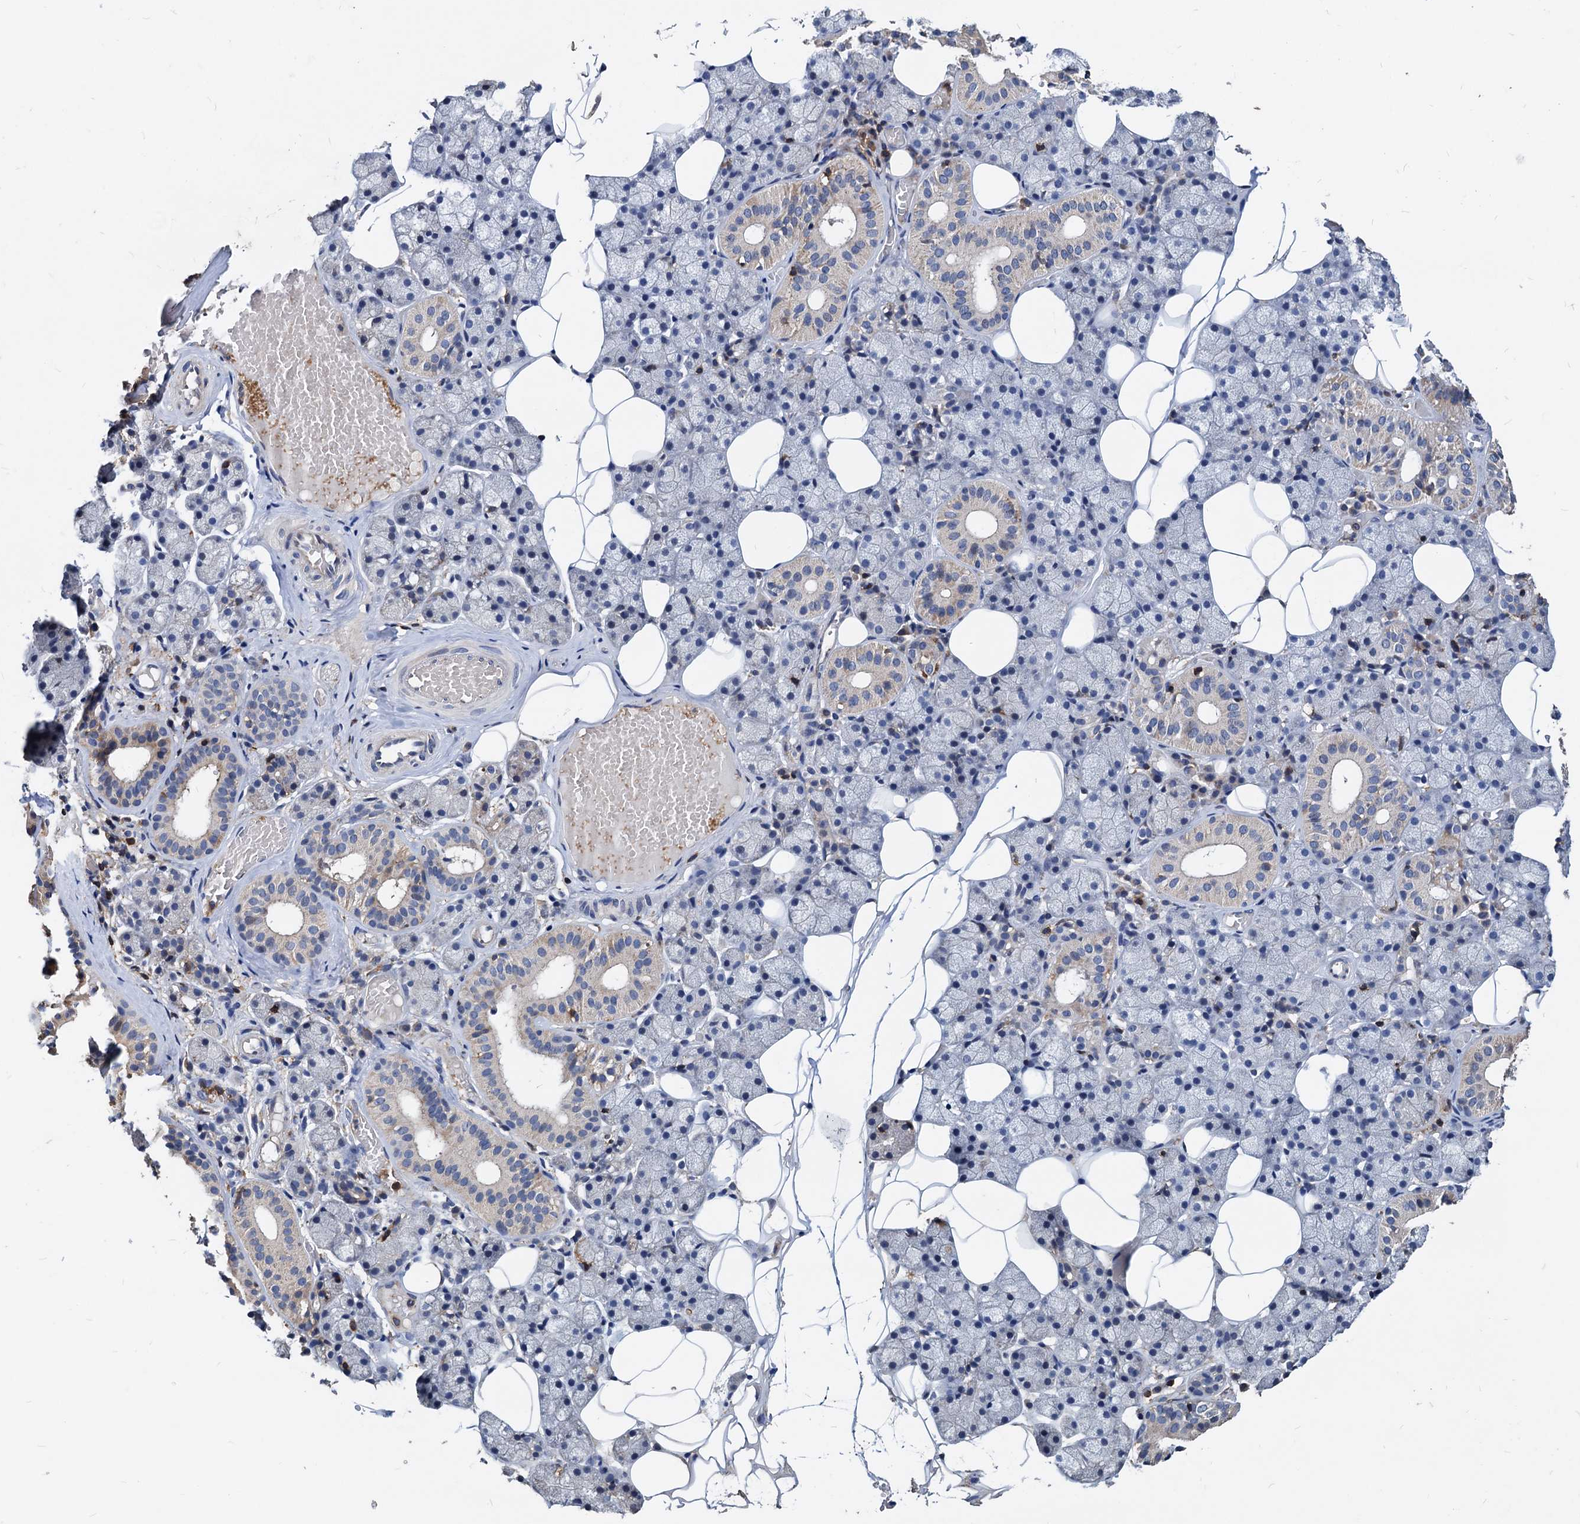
{"staining": {"intensity": "moderate", "quantity": "<25%", "location": "cytoplasmic/membranous"}, "tissue": "salivary gland", "cell_type": "Glandular cells", "image_type": "normal", "snomed": [{"axis": "morphology", "description": "Normal tissue, NOS"}, {"axis": "topography", "description": "Salivary gland"}], "caption": "Immunohistochemical staining of unremarkable salivary gland demonstrates low levels of moderate cytoplasmic/membranous positivity in approximately <25% of glandular cells. The staining is performed using DAB brown chromogen to label protein expression. The nuclei are counter-stained blue using hematoxylin.", "gene": "LCP2", "patient": {"sex": "female", "age": 33}}